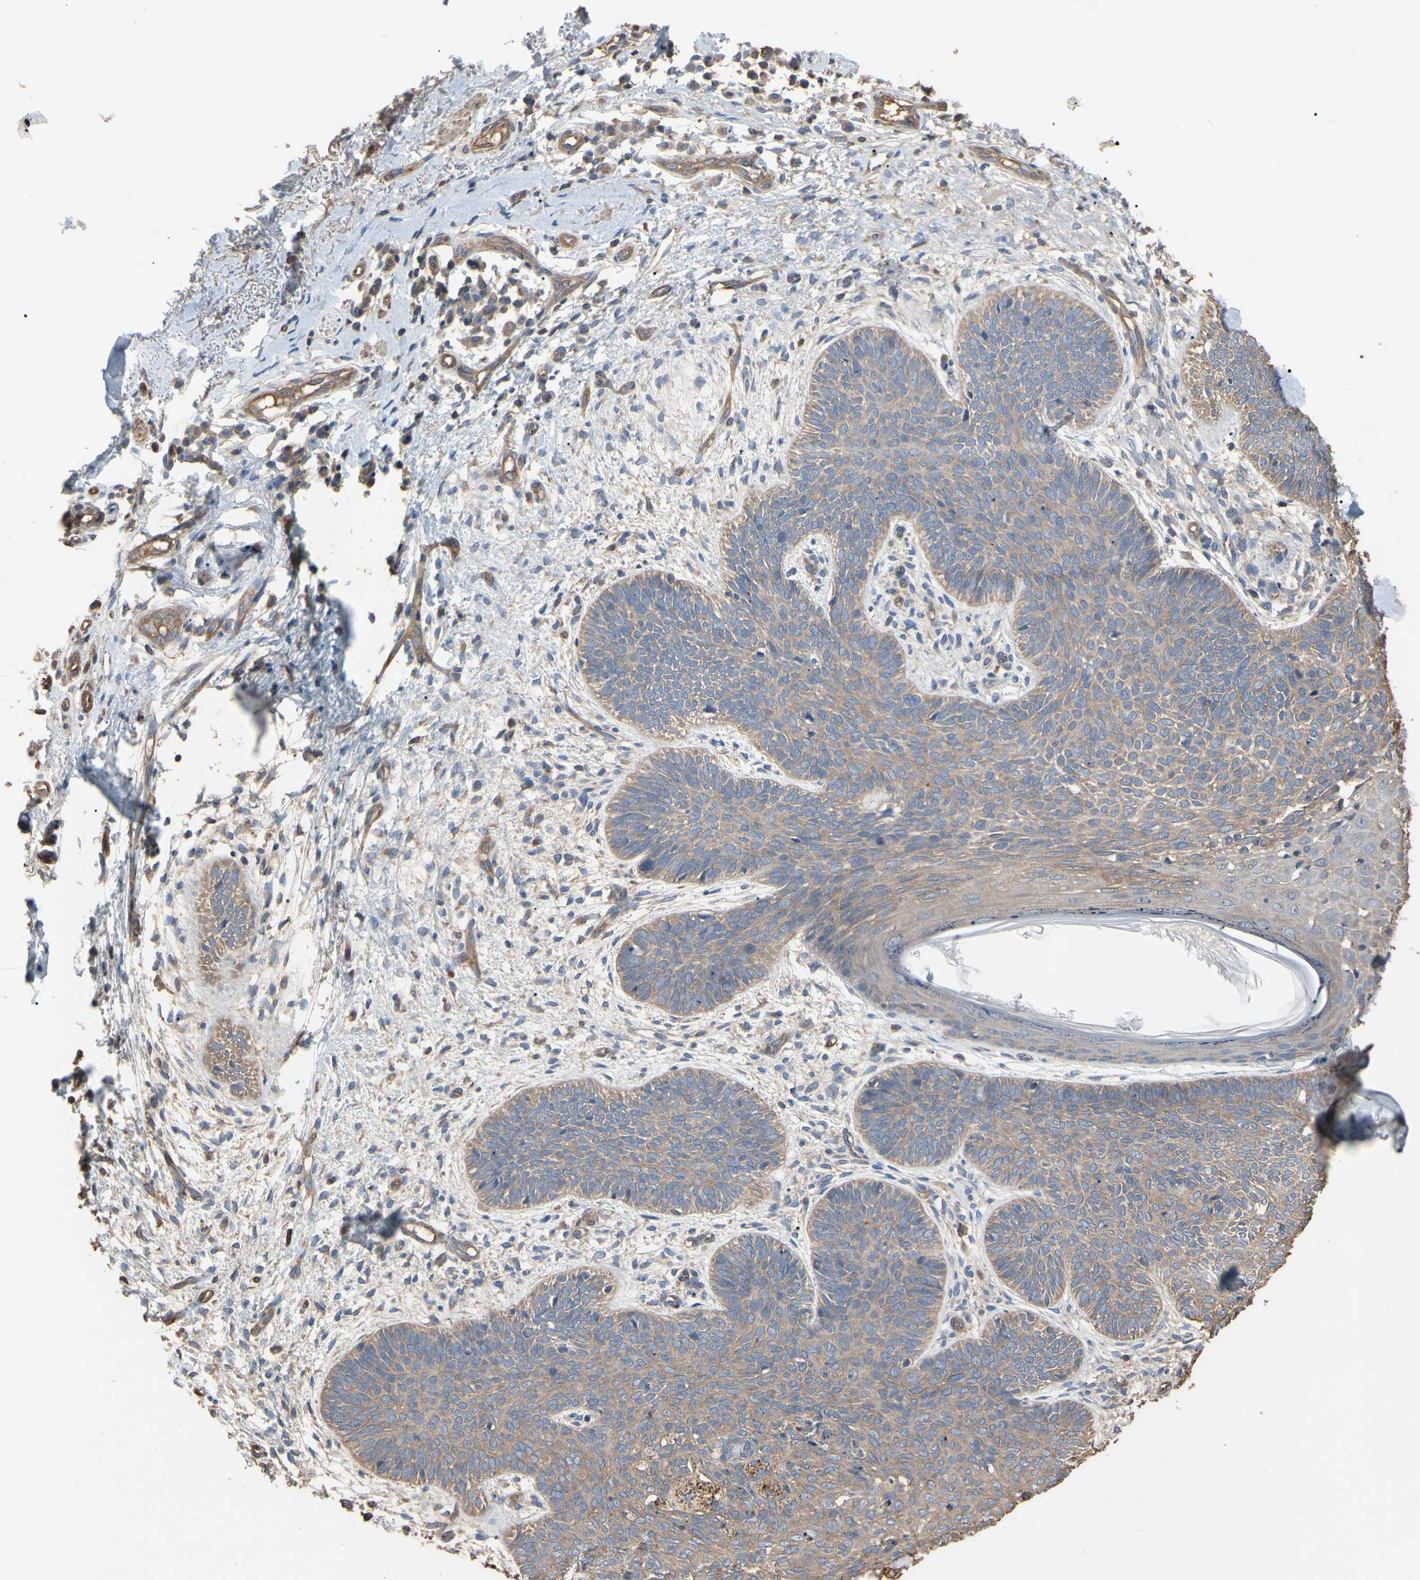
{"staining": {"intensity": "weak", "quantity": ">75%", "location": "cytoplasmic/membranous"}, "tissue": "skin cancer", "cell_type": "Tumor cells", "image_type": "cancer", "snomed": [{"axis": "morphology", "description": "Normal tissue, NOS"}, {"axis": "morphology", "description": "Basal cell carcinoma"}, {"axis": "topography", "description": "Skin"}], "caption": "This photomicrograph exhibits skin cancer stained with IHC to label a protein in brown. The cytoplasmic/membranous of tumor cells show weak positivity for the protein. Nuclei are counter-stained blue.", "gene": "PDZK1", "patient": {"sex": "male", "age": 52}}